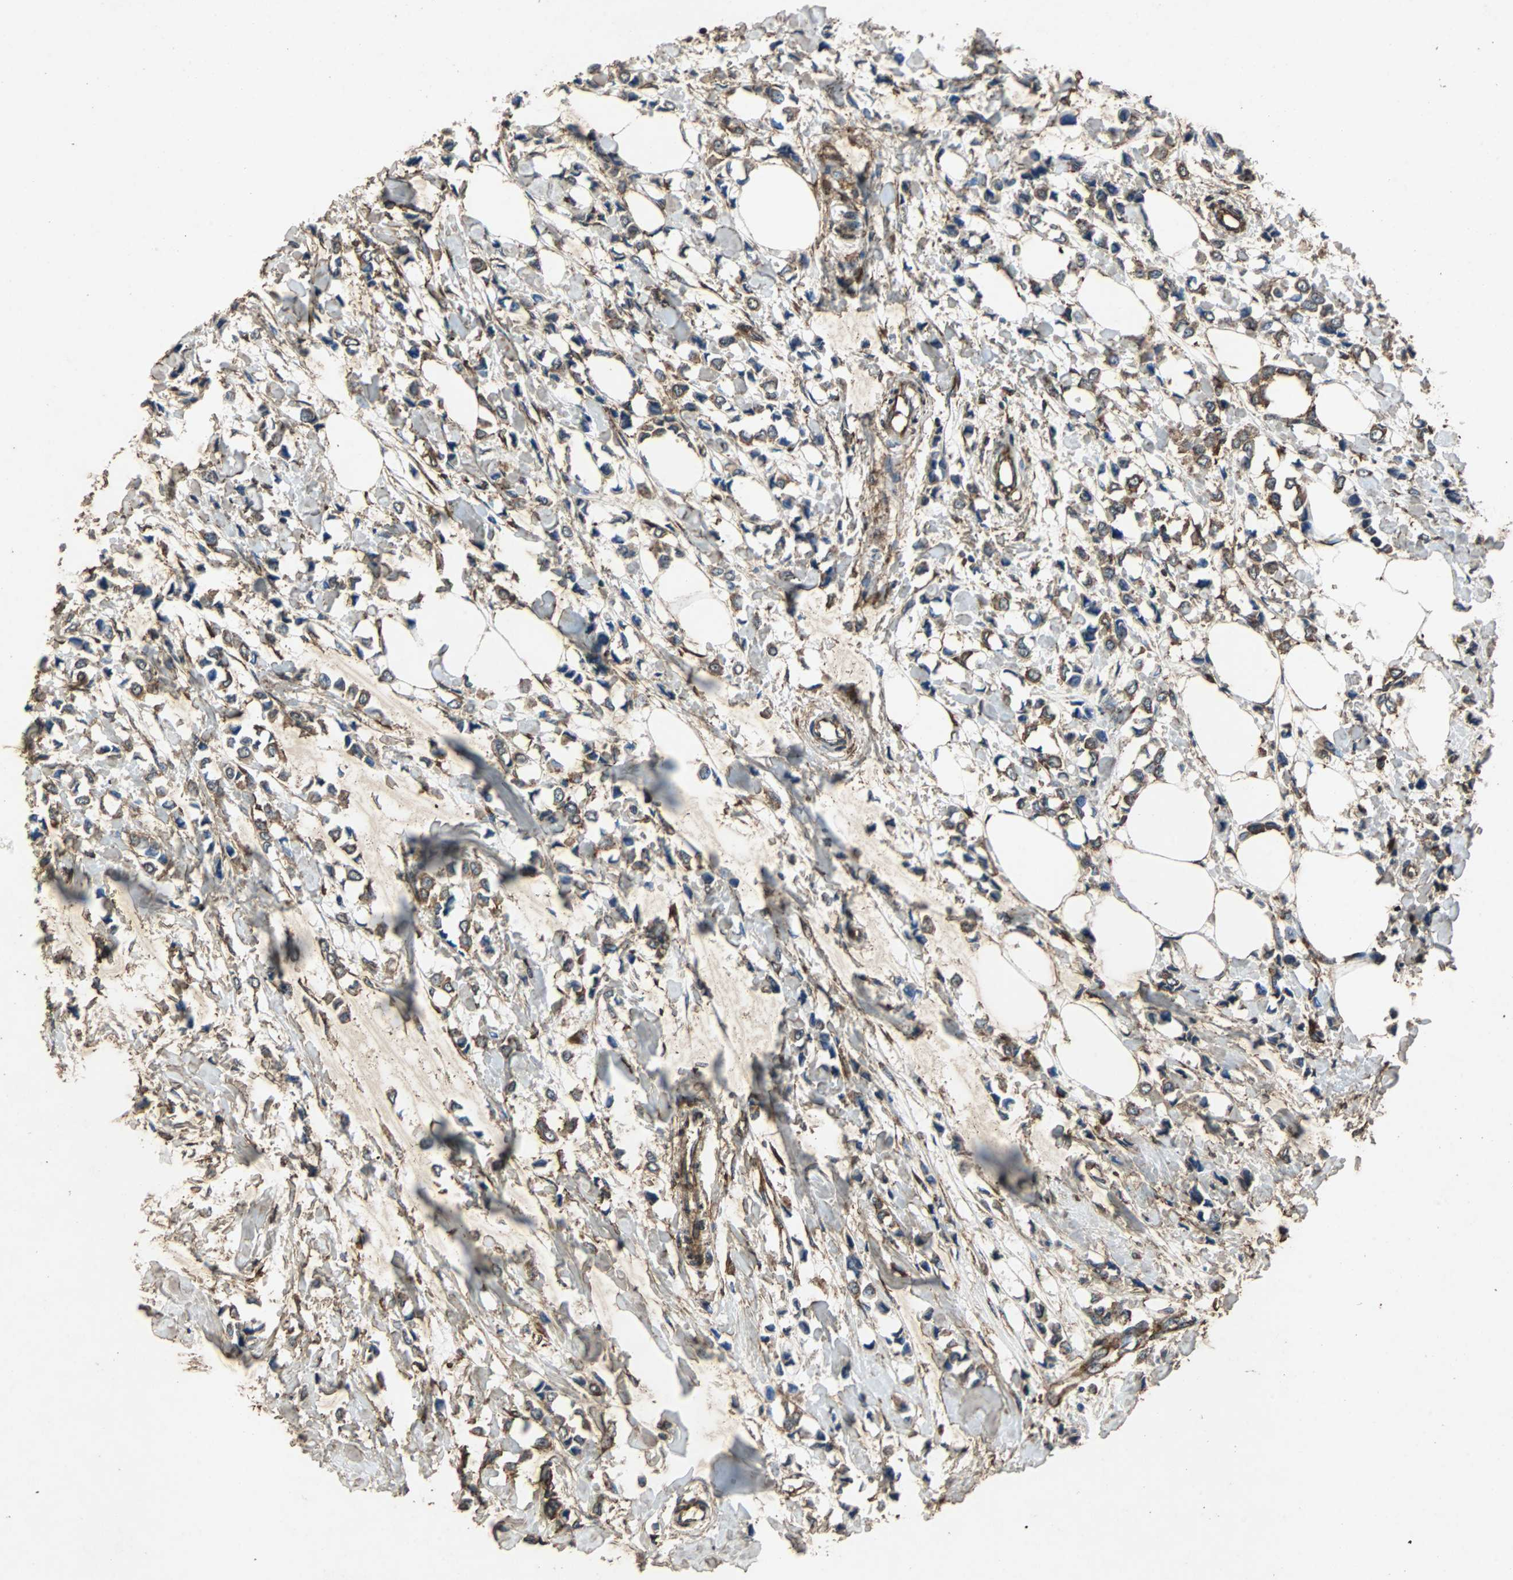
{"staining": {"intensity": "moderate", "quantity": ">75%", "location": "cytoplasmic/membranous"}, "tissue": "breast cancer", "cell_type": "Tumor cells", "image_type": "cancer", "snomed": [{"axis": "morphology", "description": "Lobular carcinoma"}, {"axis": "topography", "description": "Breast"}], "caption": "A micrograph of human breast cancer stained for a protein displays moderate cytoplasmic/membranous brown staining in tumor cells.", "gene": "NAA10", "patient": {"sex": "female", "age": 51}}